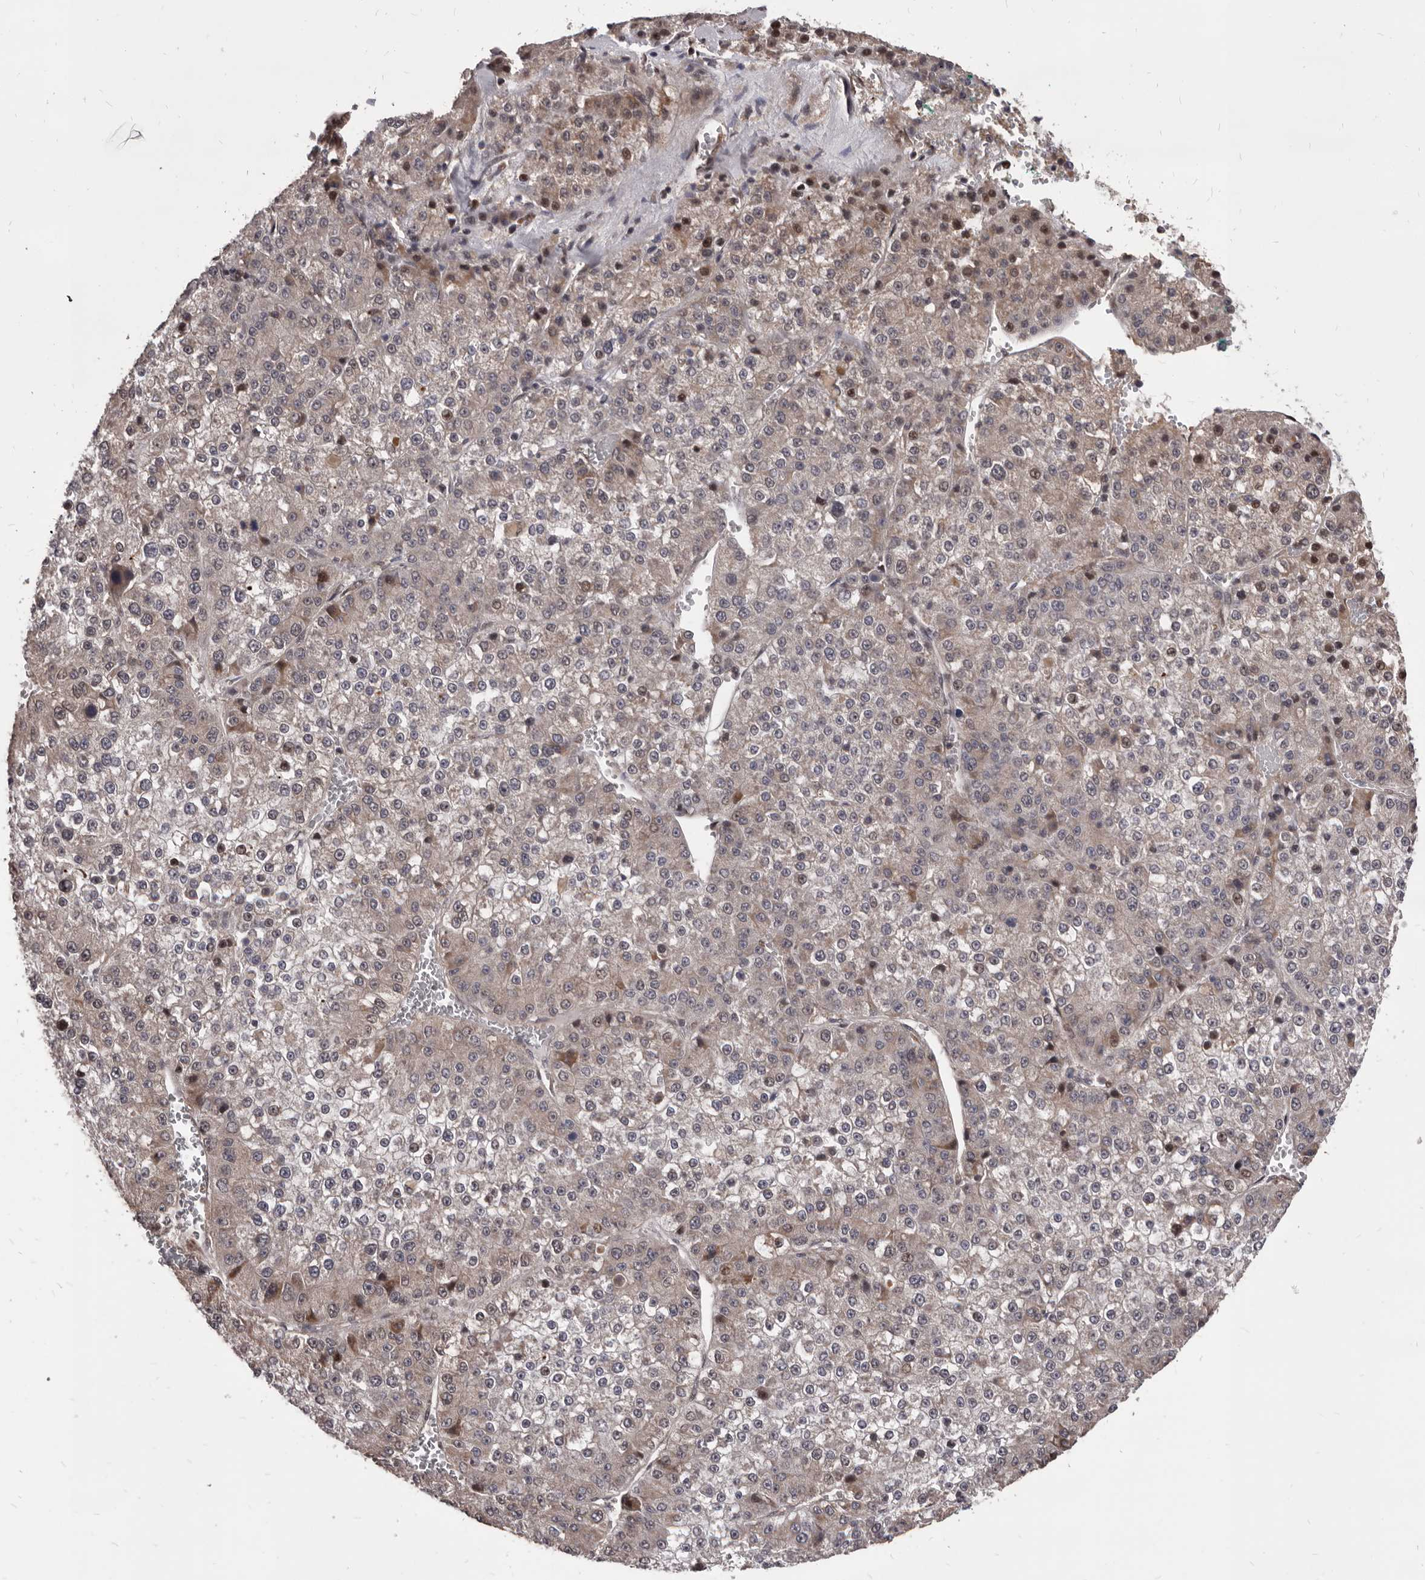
{"staining": {"intensity": "weak", "quantity": "<25%", "location": "cytoplasmic/membranous"}, "tissue": "liver cancer", "cell_type": "Tumor cells", "image_type": "cancer", "snomed": [{"axis": "morphology", "description": "Carcinoma, Hepatocellular, NOS"}, {"axis": "topography", "description": "Liver"}], "caption": "Immunohistochemistry micrograph of neoplastic tissue: liver cancer stained with DAB (3,3'-diaminobenzidine) shows no significant protein staining in tumor cells.", "gene": "MAP3K14", "patient": {"sex": "female", "age": 73}}